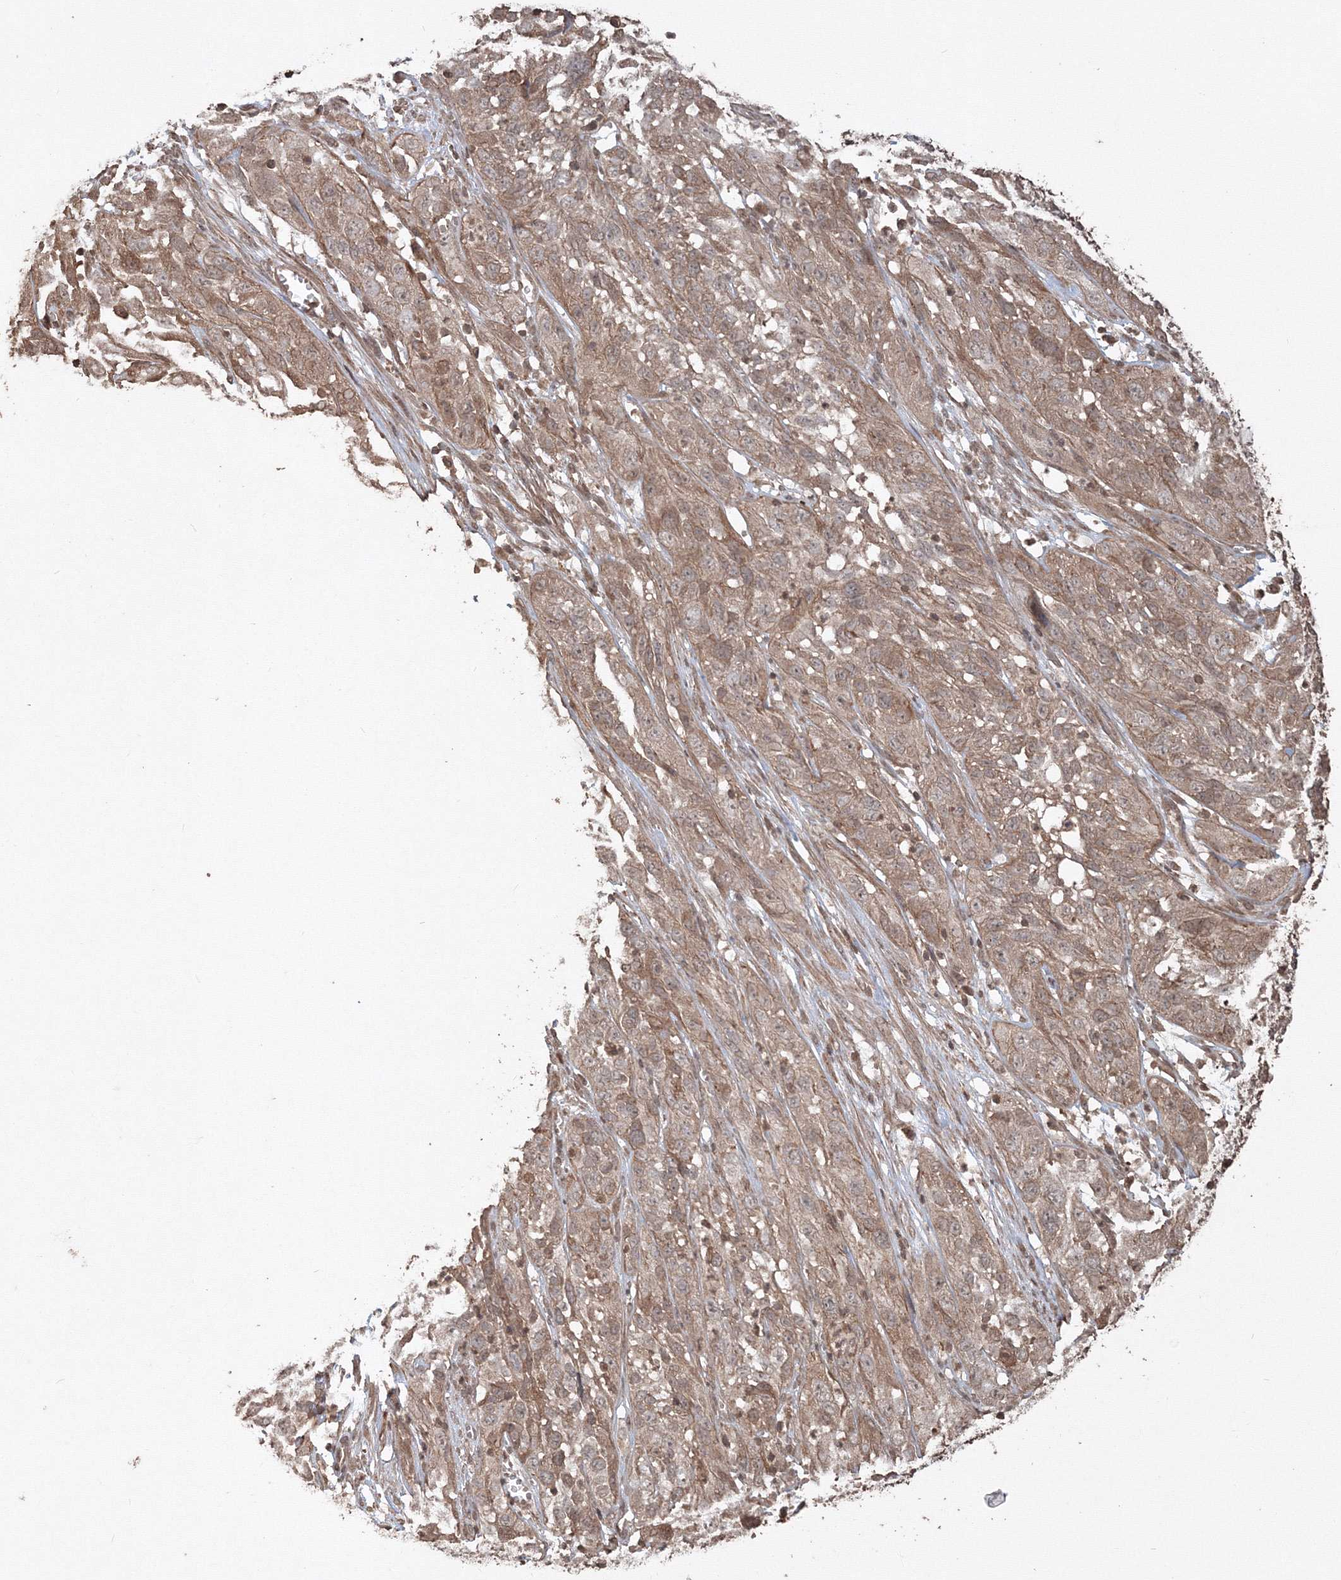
{"staining": {"intensity": "moderate", "quantity": "25%-75%", "location": "cytoplasmic/membranous"}, "tissue": "cervical cancer", "cell_type": "Tumor cells", "image_type": "cancer", "snomed": [{"axis": "morphology", "description": "Squamous cell carcinoma, NOS"}, {"axis": "topography", "description": "Cervix"}], "caption": "Immunohistochemistry (IHC) histopathology image of neoplastic tissue: cervical cancer stained using IHC shows medium levels of moderate protein expression localized specifically in the cytoplasmic/membranous of tumor cells, appearing as a cytoplasmic/membranous brown color.", "gene": "CCDC122", "patient": {"sex": "female", "age": 32}}